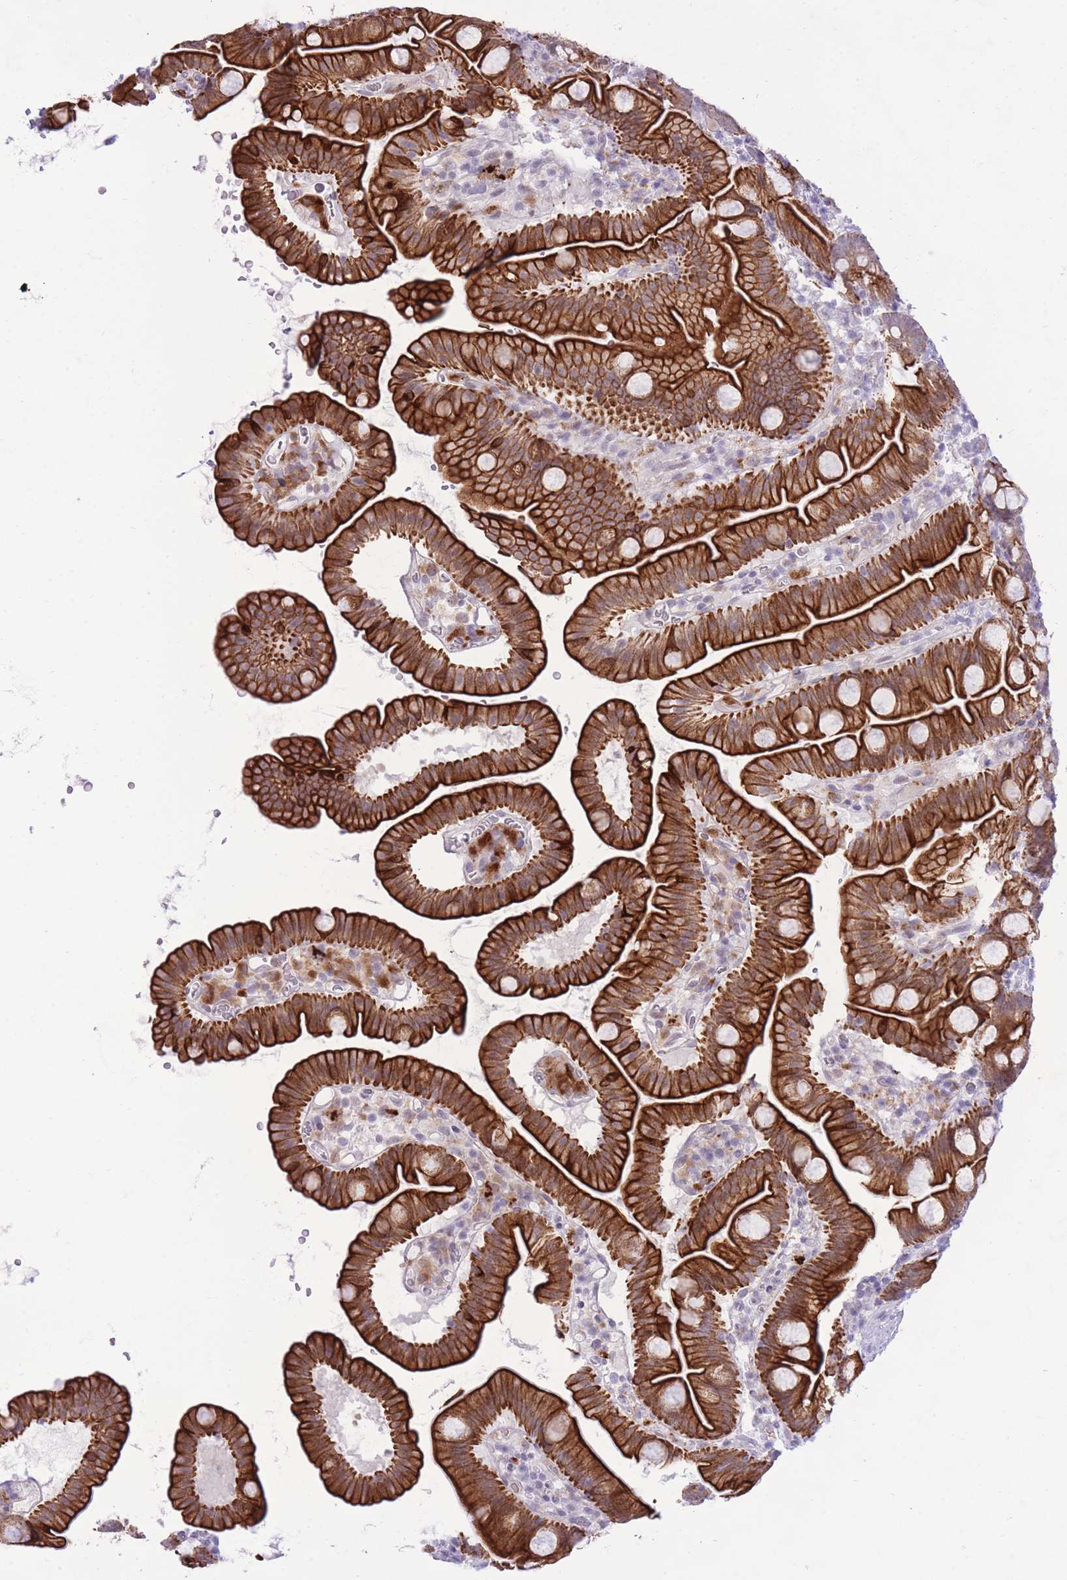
{"staining": {"intensity": "strong", "quantity": ">75%", "location": "cytoplasmic/membranous"}, "tissue": "small intestine", "cell_type": "Glandular cells", "image_type": "normal", "snomed": [{"axis": "morphology", "description": "Normal tissue, NOS"}, {"axis": "topography", "description": "Small intestine"}], "caption": "Glandular cells exhibit high levels of strong cytoplasmic/membranous staining in approximately >75% of cells in normal small intestine.", "gene": "MEIS3", "patient": {"sex": "female", "age": 68}}